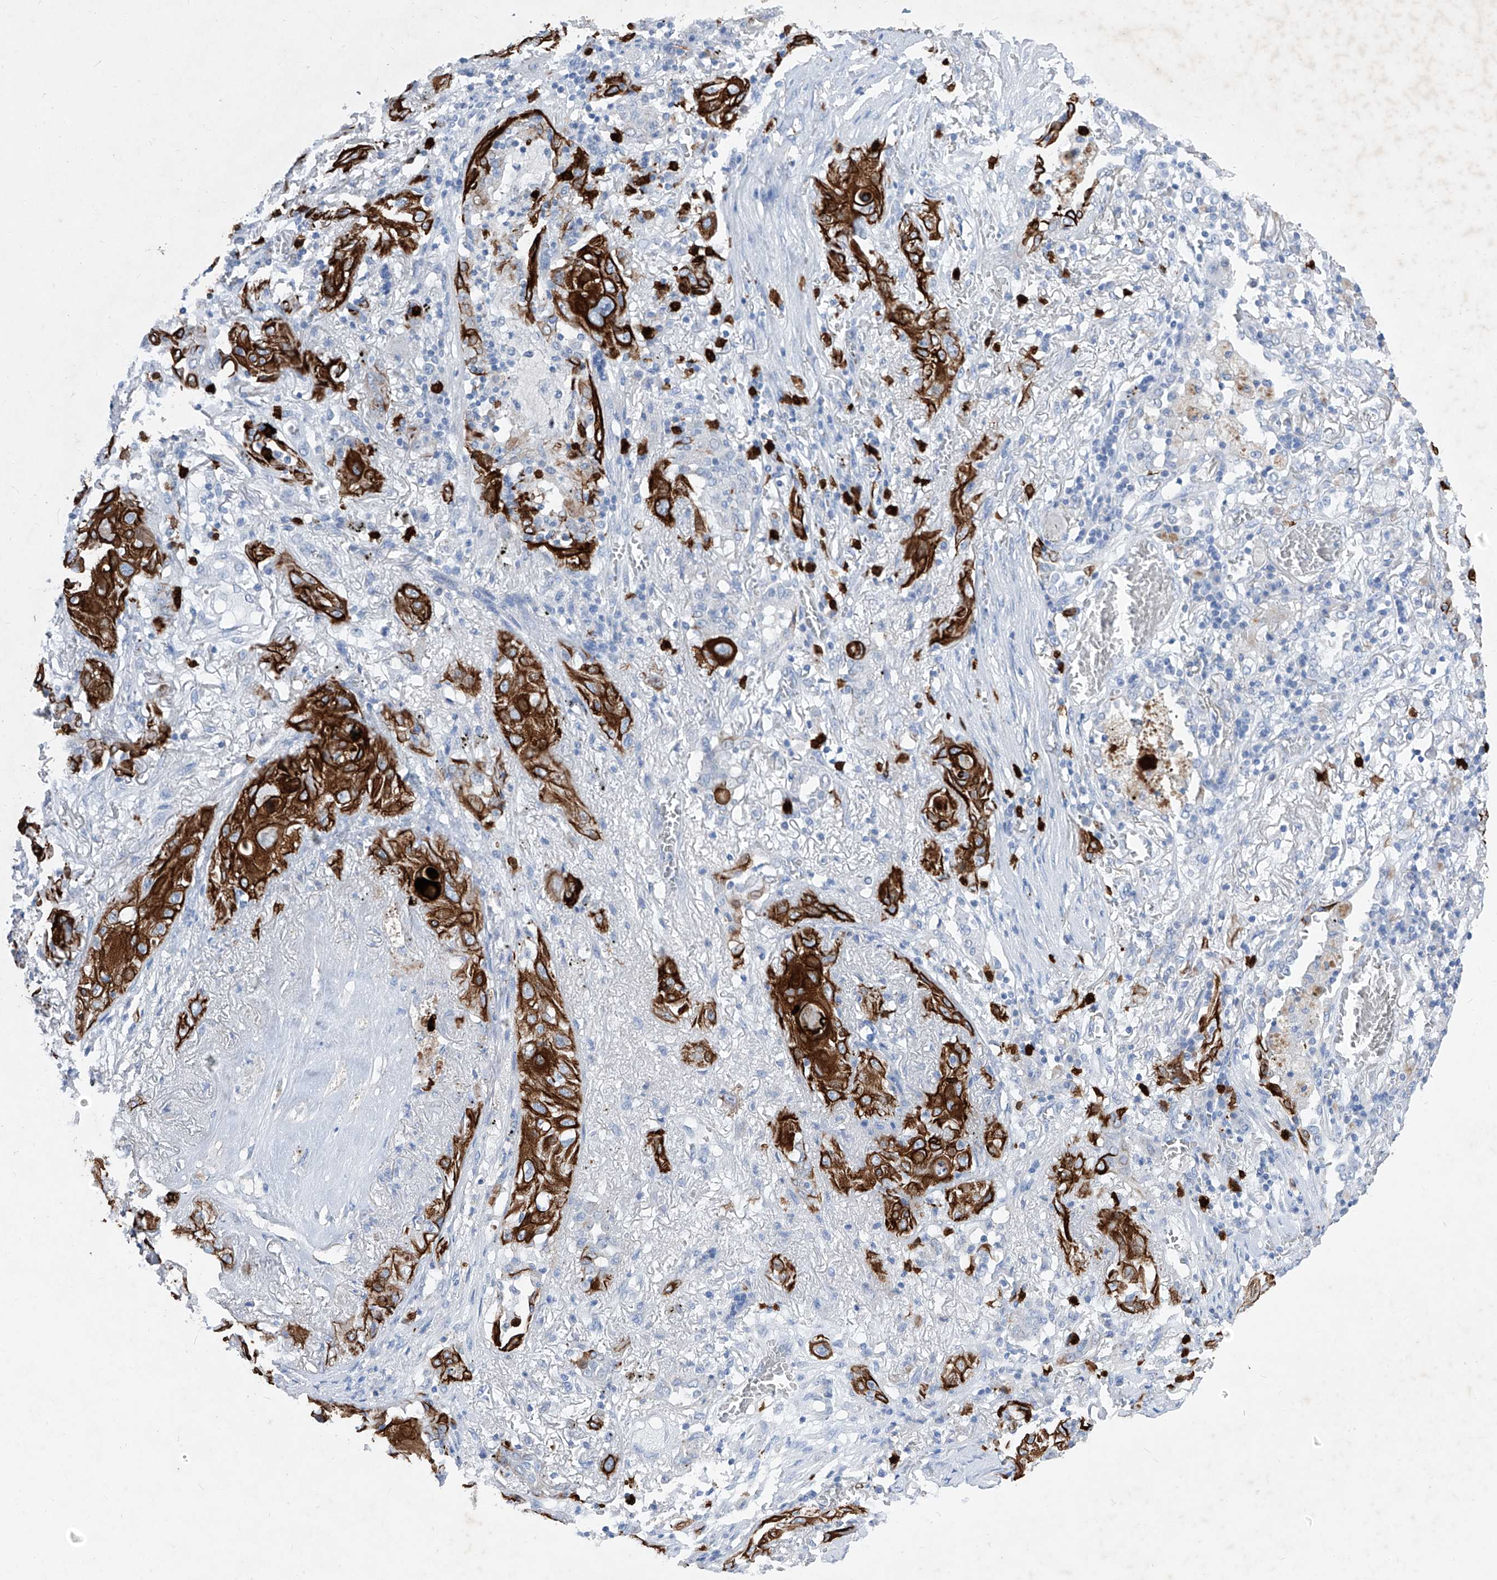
{"staining": {"intensity": "strong", "quantity": "25%-75%", "location": "cytoplasmic/membranous"}, "tissue": "lung cancer", "cell_type": "Tumor cells", "image_type": "cancer", "snomed": [{"axis": "morphology", "description": "Squamous cell carcinoma, NOS"}, {"axis": "topography", "description": "Lung"}], "caption": "A high-resolution photomicrograph shows immunohistochemistry (IHC) staining of lung squamous cell carcinoma, which displays strong cytoplasmic/membranous positivity in approximately 25%-75% of tumor cells.", "gene": "FRS3", "patient": {"sex": "female", "age": 47}}